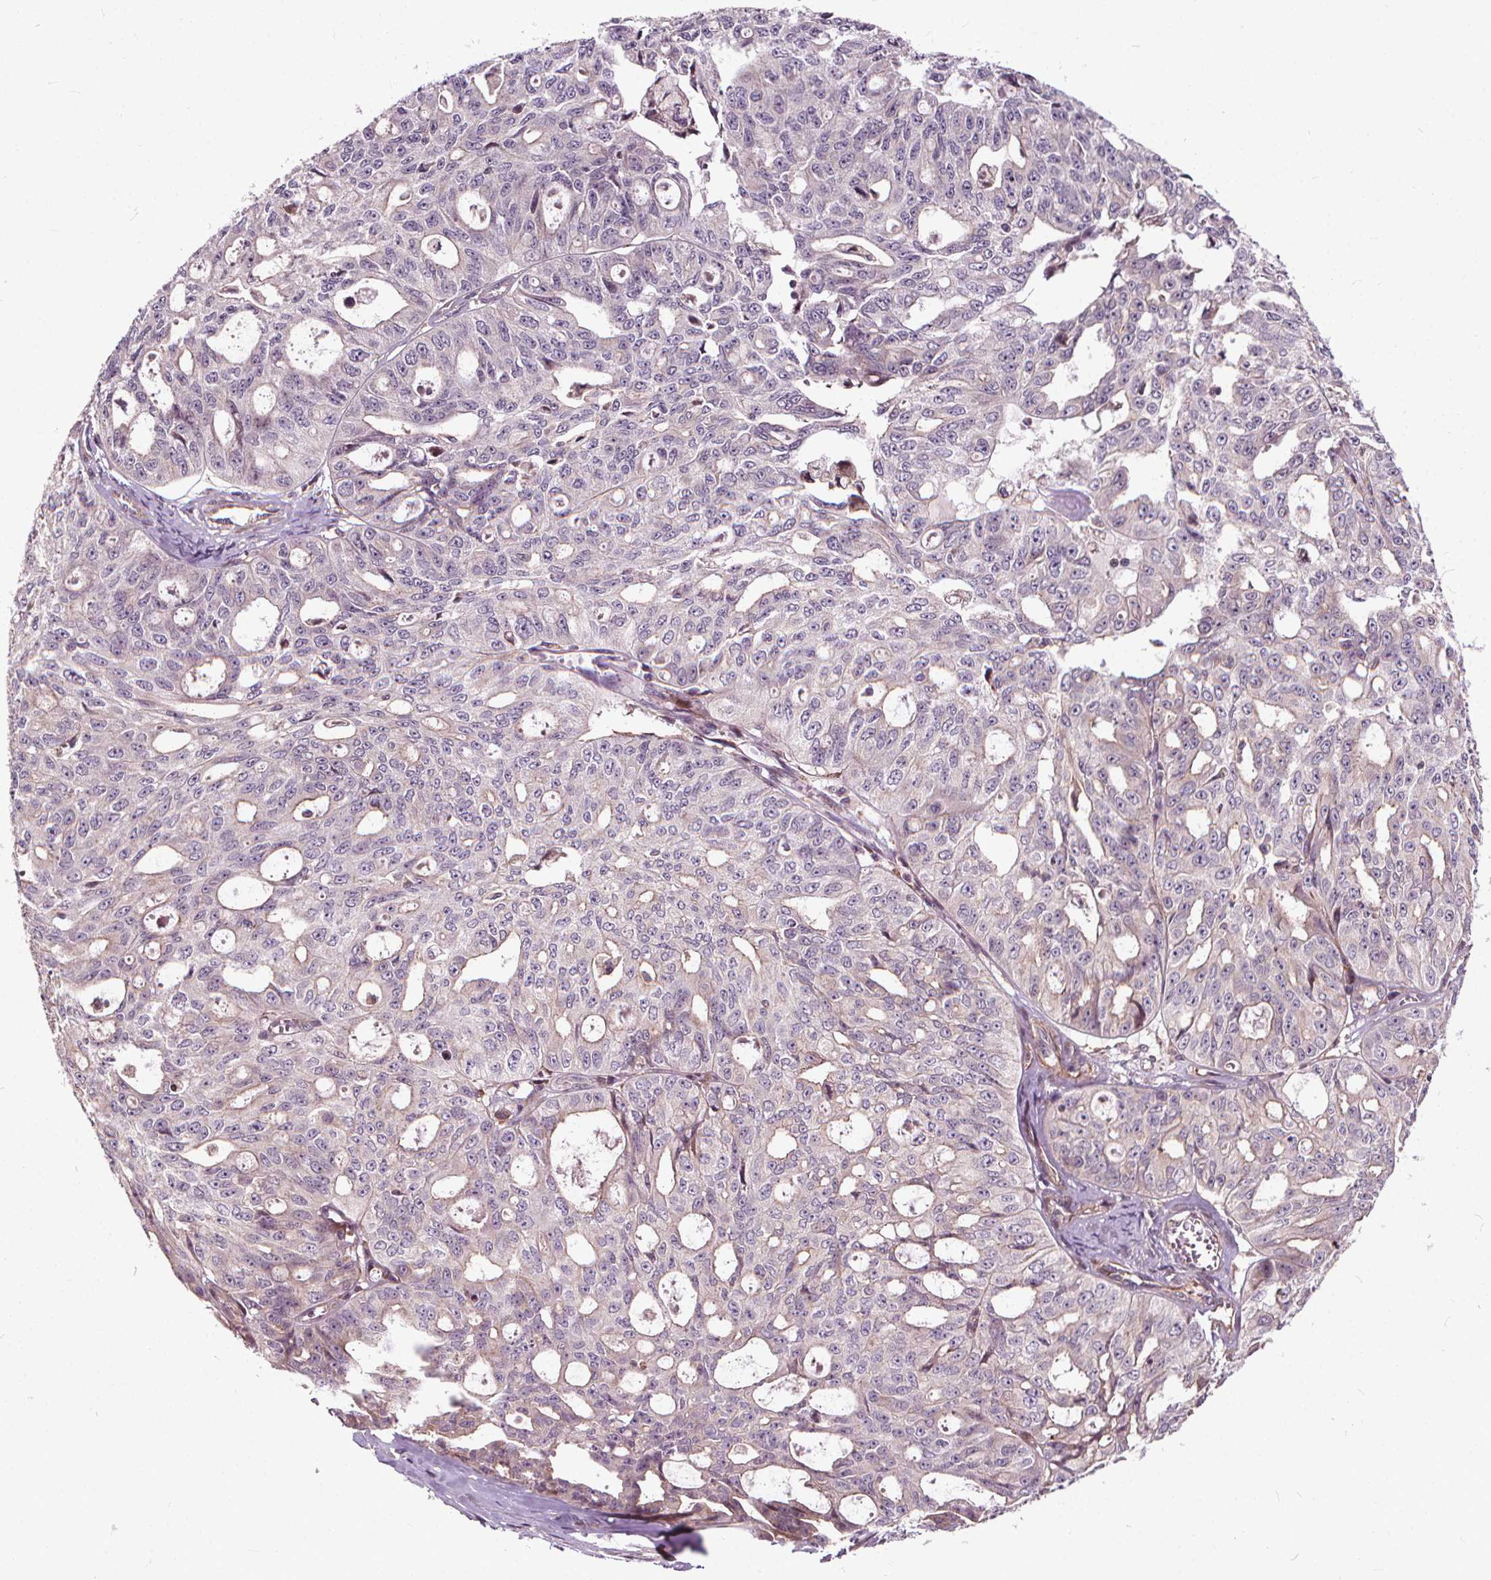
{"staining": {"intensity": "negative", "quantity": "none", "location": "none"}, "tissue": "ovarian cancer", "cell_type": "Tumor cells", "image_type": "cancer", "snomed": [{"axis": "morphology", "description": "Carcinoma, endometroid"}, {"axis": "topography", "description": "Ovary"}], "caption": "Human ovarian endometroid carcinoma stained for a protein using immunohistochemistry (IHC) reveals no staining in tumor cells.", "gene": "INPP5E", "patient": {"sex": "female", "age": 65}}